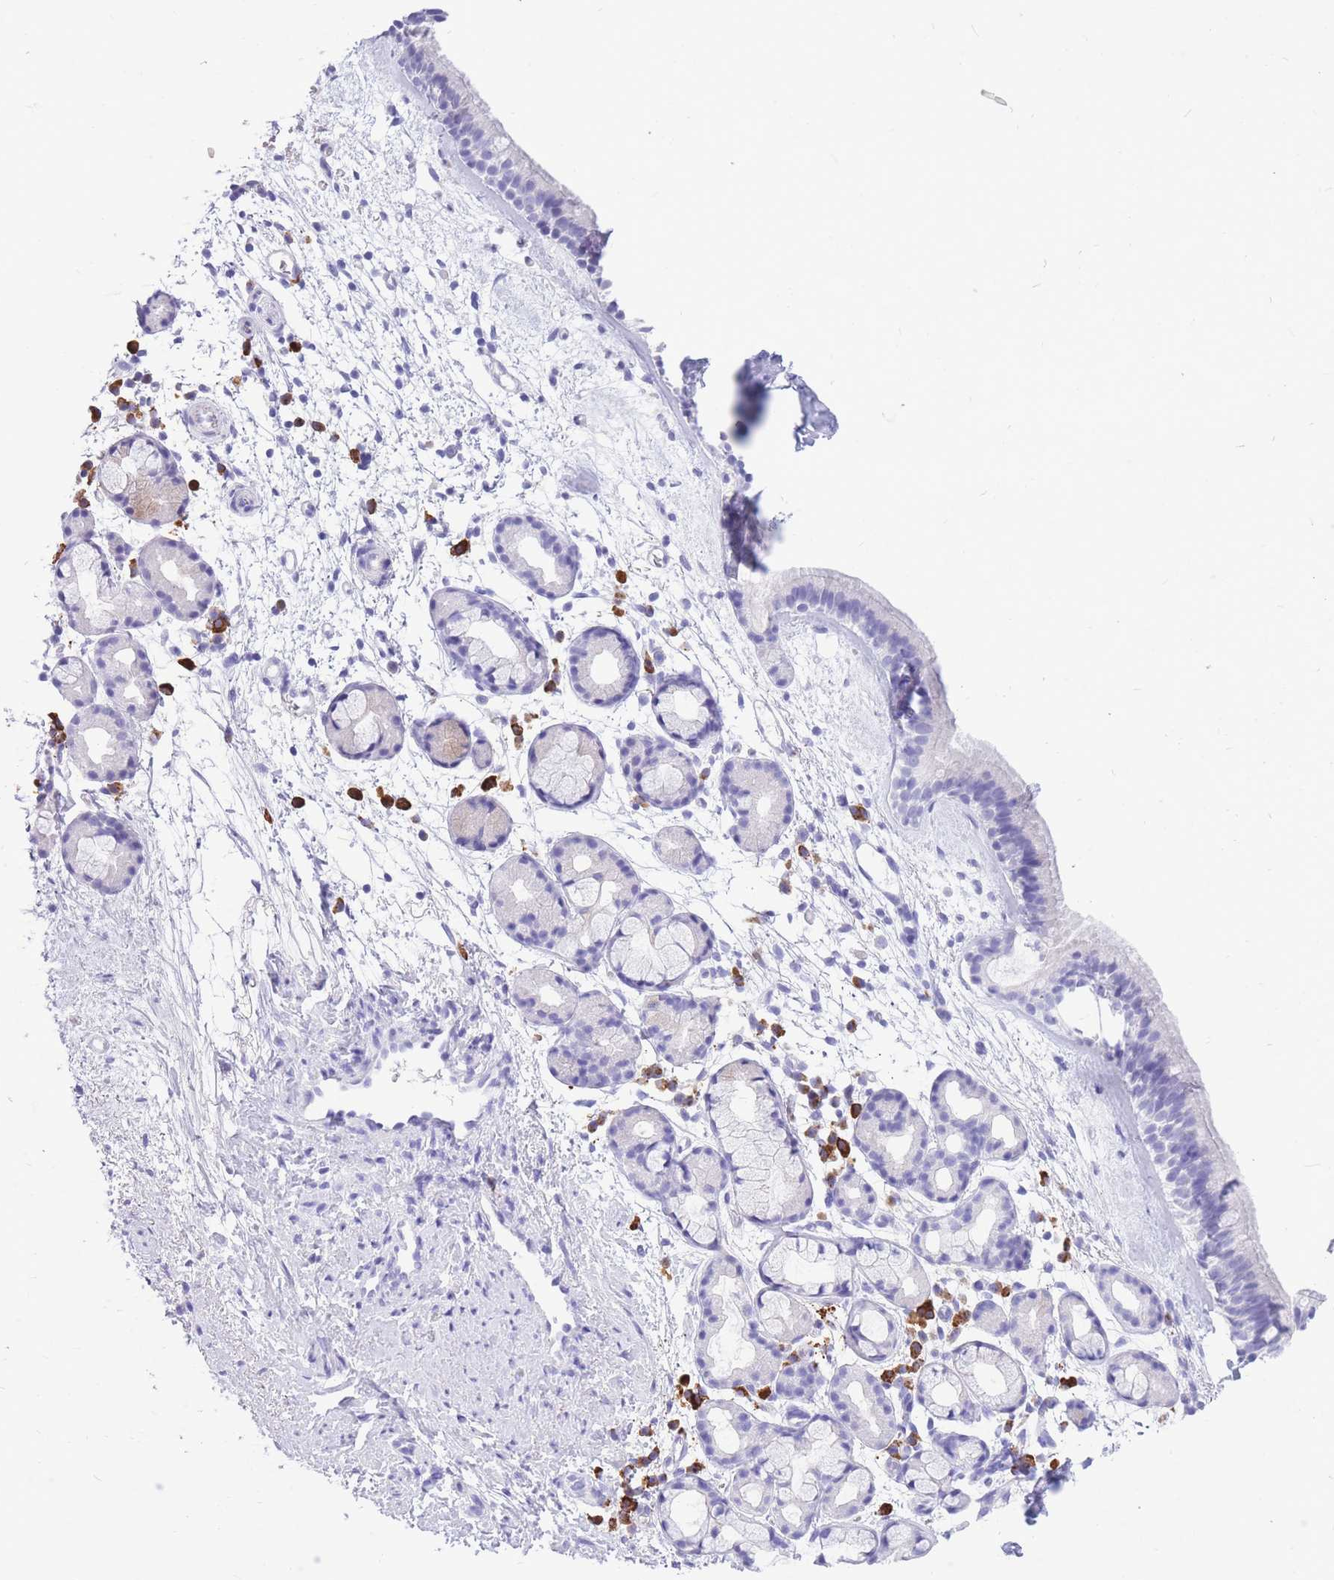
{"staining": {"intensity": "negative", "quantity": "none", "location": "none"}, "tissue": "nasopharynx", "cell_type": "Respiratory epithelial cells", "image_type": "normal", "snomed": [{"axis": "morphology", "description": "Normal tissue, NOS"}, {"axis": "topography", "description": "Nasopharynx"}], "caption": "A histopathology image of nasopharynx stained for a protein demonstrates no brown staining in respiratory epithelial cells.", "gene": "ZFP62", "patient": {"sex": "female", "age": 81}}